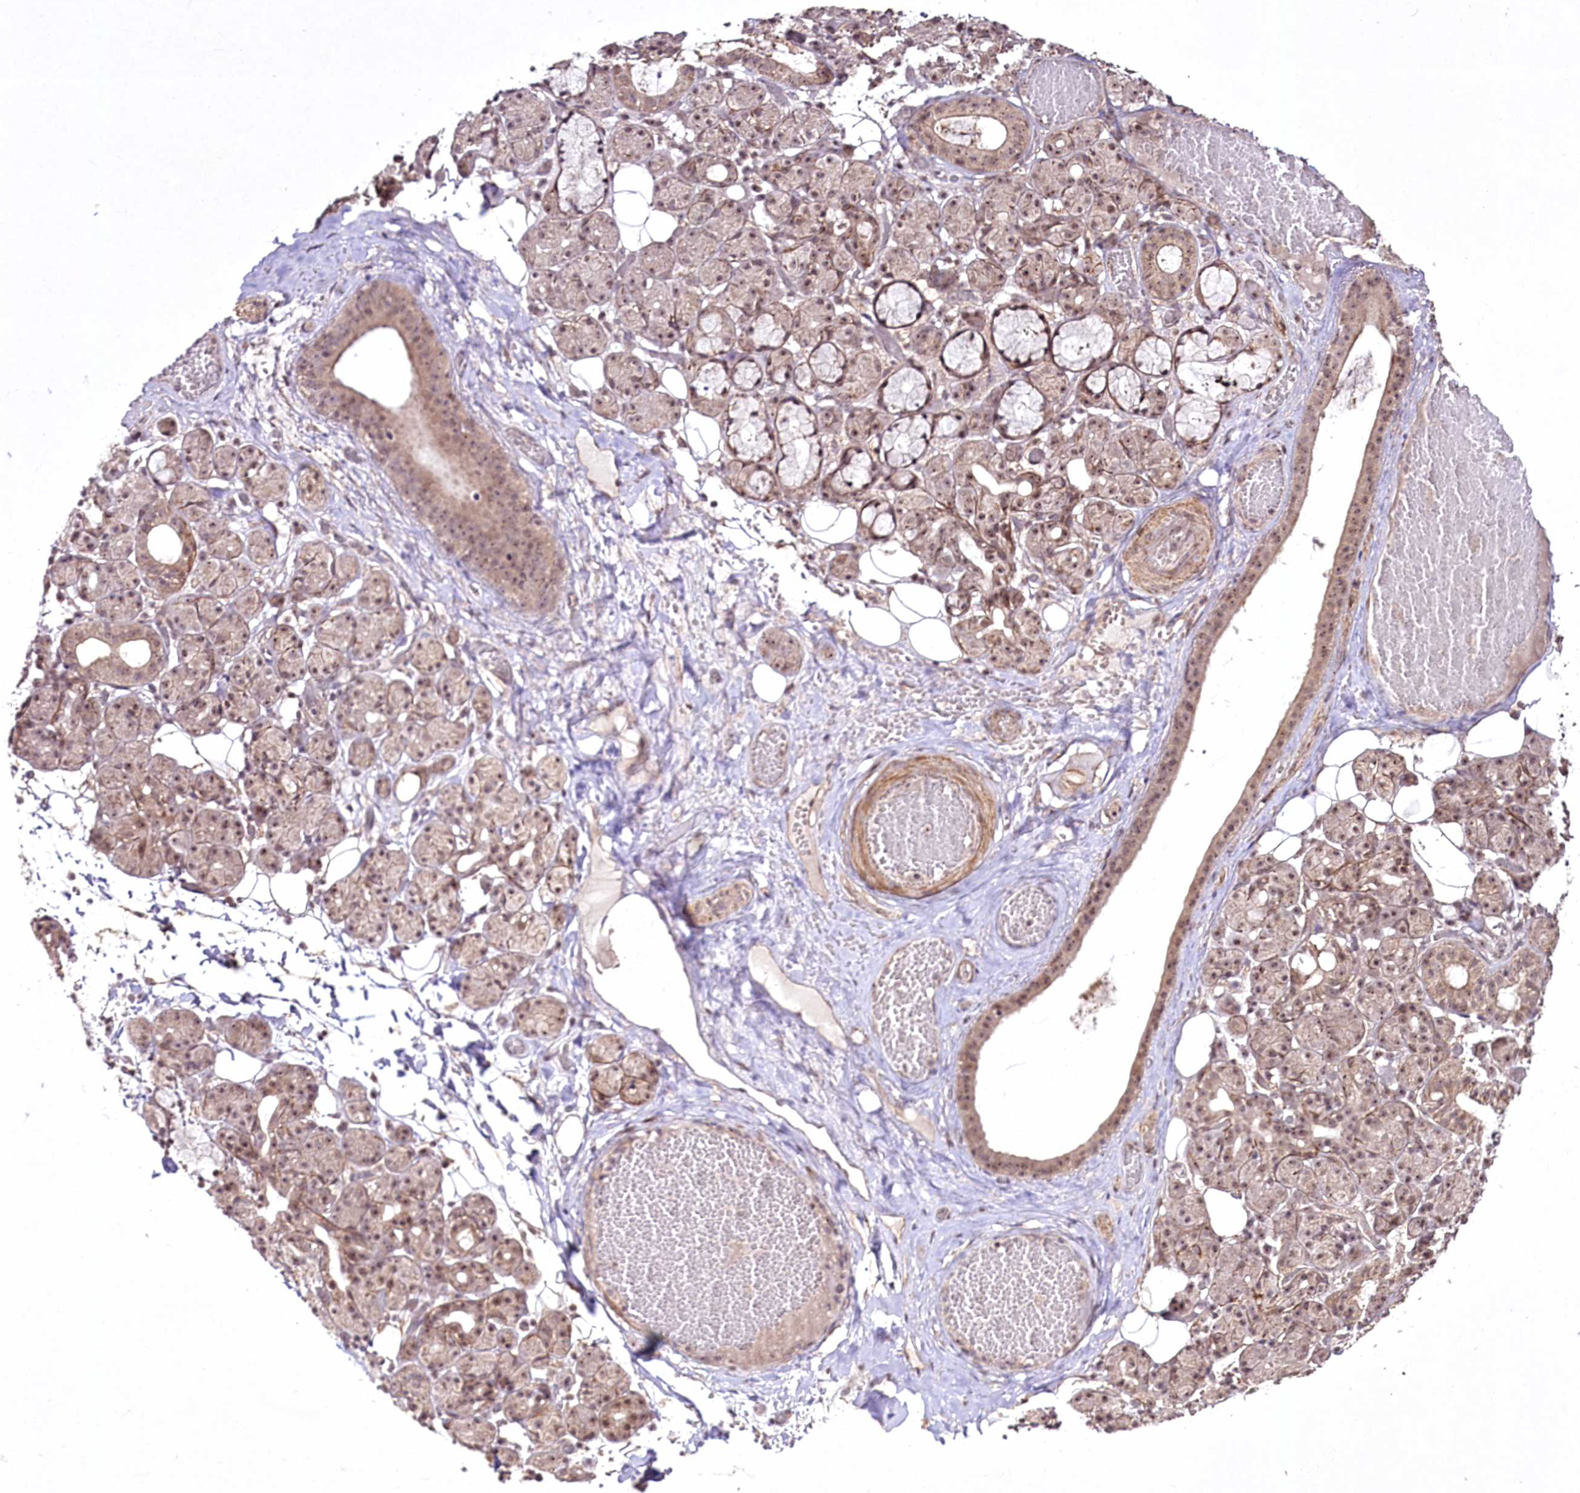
{"staining": {"intensity": "weak", "quantity": "25%-75%", "location": "nuclear"}, "tissue": "salivary gland", "cell_type": "Glandular cells", "image_type": "normal", "snomed": [{"axis": "morphology", "description": "Normal tissue, NOS"}, {"axis": "topography", "description": "Salivary gland"}], "caption": "Immunohistochemical staining of normal human salivary gland shows low levels of weak nuclear expression in about 25%-75% of glandular cells. The protein is shown in brown color, while the nuclei are stained blue.", "gene": "CCDC59", "patient": {"sex": "male", "age": 63}}